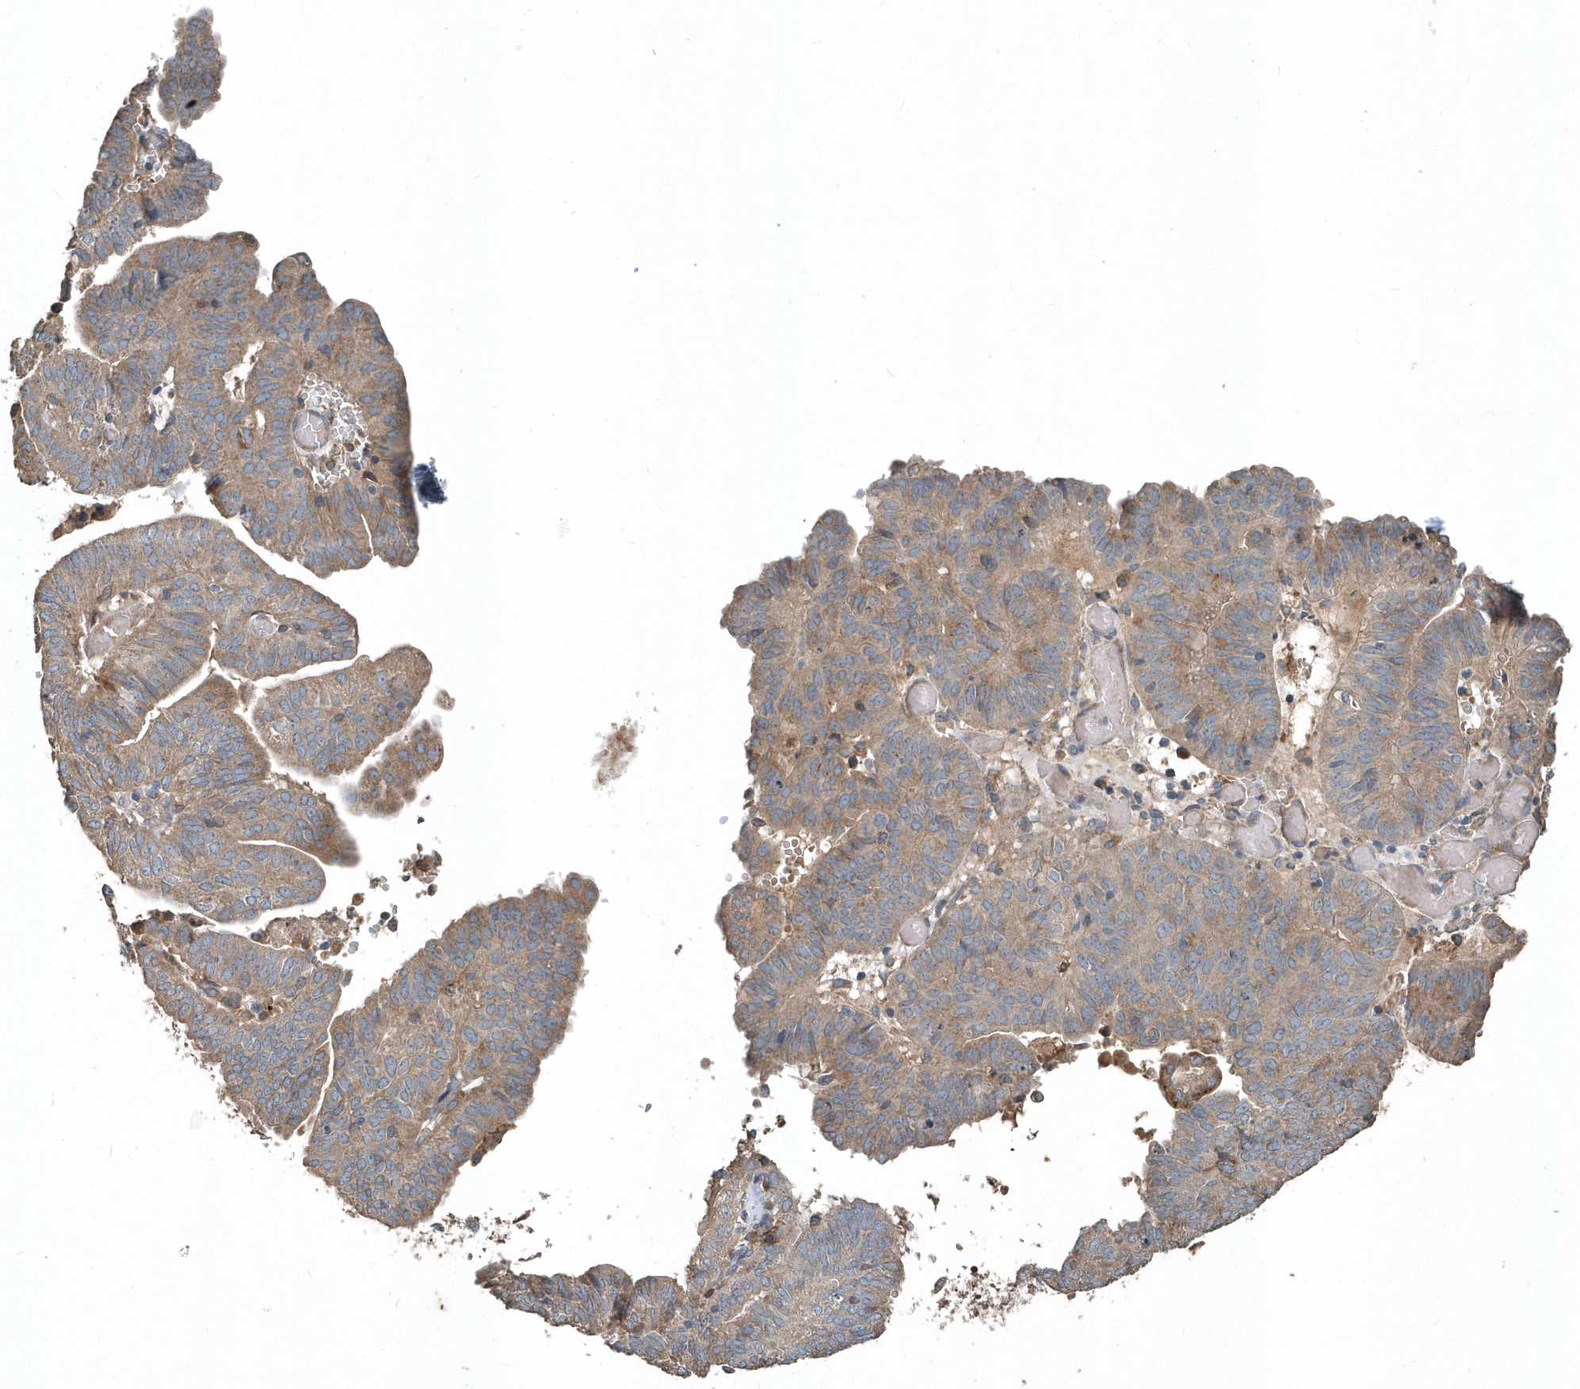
{"staining": {"intensity": "weak", "quantity": "25%-75%", "location": "cytoplasmic/membranous"}, "tissue": "endometrial cancer", "cell_type": "Tumor cells", "image_type": "cancer", "snomed": [{"axis": "morphology", "description": "Adenocarcinoma, NOS"}, {"axis": "topography", "description": "Uterus"}], "caption": "Endometrial cancer stained with IHC reveals weak cytoplasmic/membranous staining in approximately 25%-75% of tumor cells.", "gene": "SCFD2", "patient": {"sex": "female", "age": 77}}